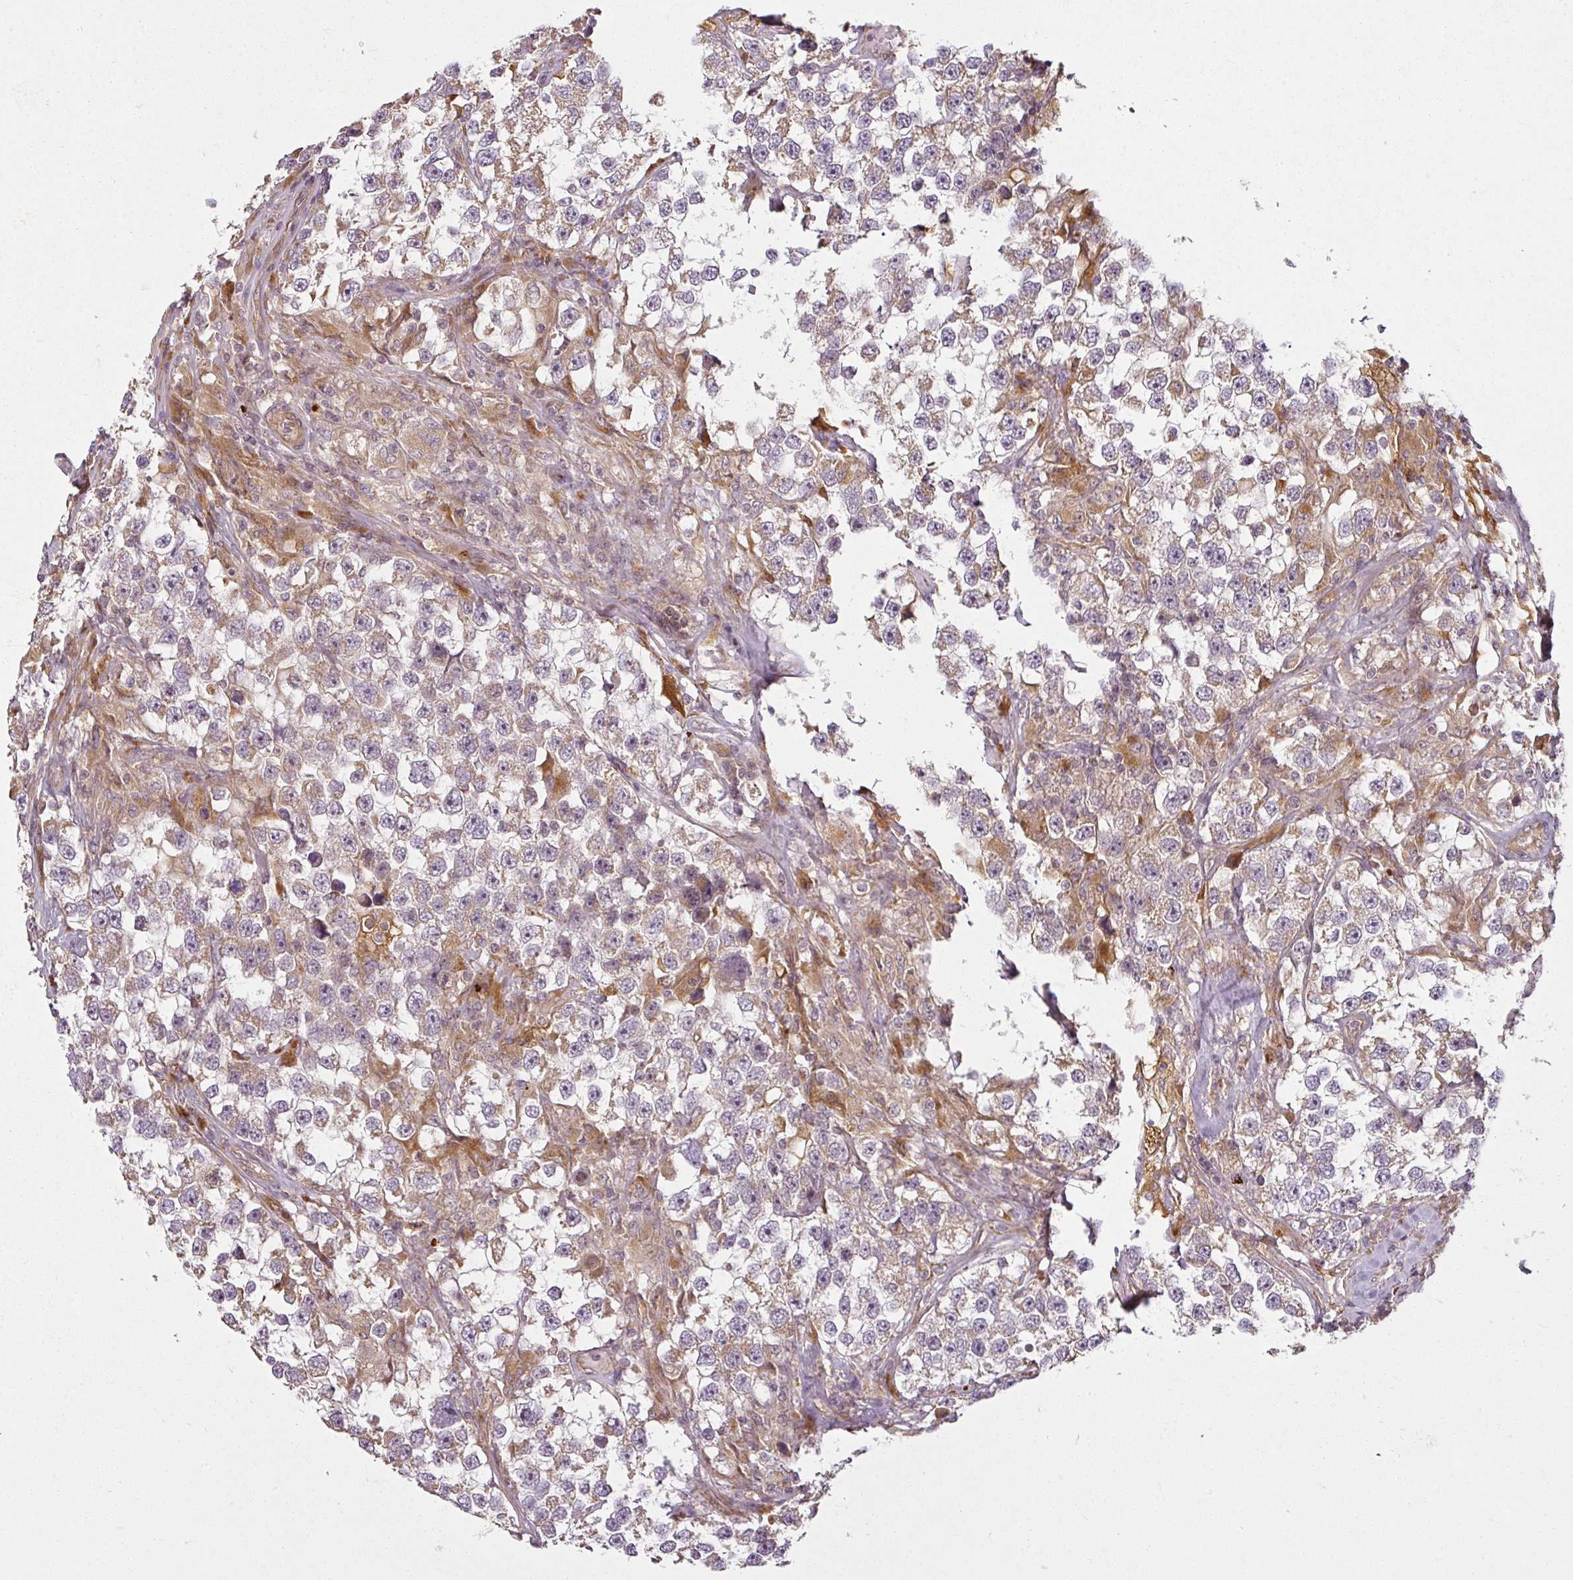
{"staining": {"intensity": "weak", "quantity": ">75%", "location": "cytoplasmic/membranous"}, "tissue": "testis cancer", "cell_type": "Tumor cells", "image_type": "cancer", "snomed": [{"axis": "morphology", "description": "Seminoma, NOS"}, {"axis": "topography", "description": "Testis"}], "caption": "The image shows a brown stain indicating the presence of a protein in the cytoplasmic/membranous of tumor cells in testis cancer.", "gene": "DIMT1", "patient": {"sex": "male", "age": 46}}